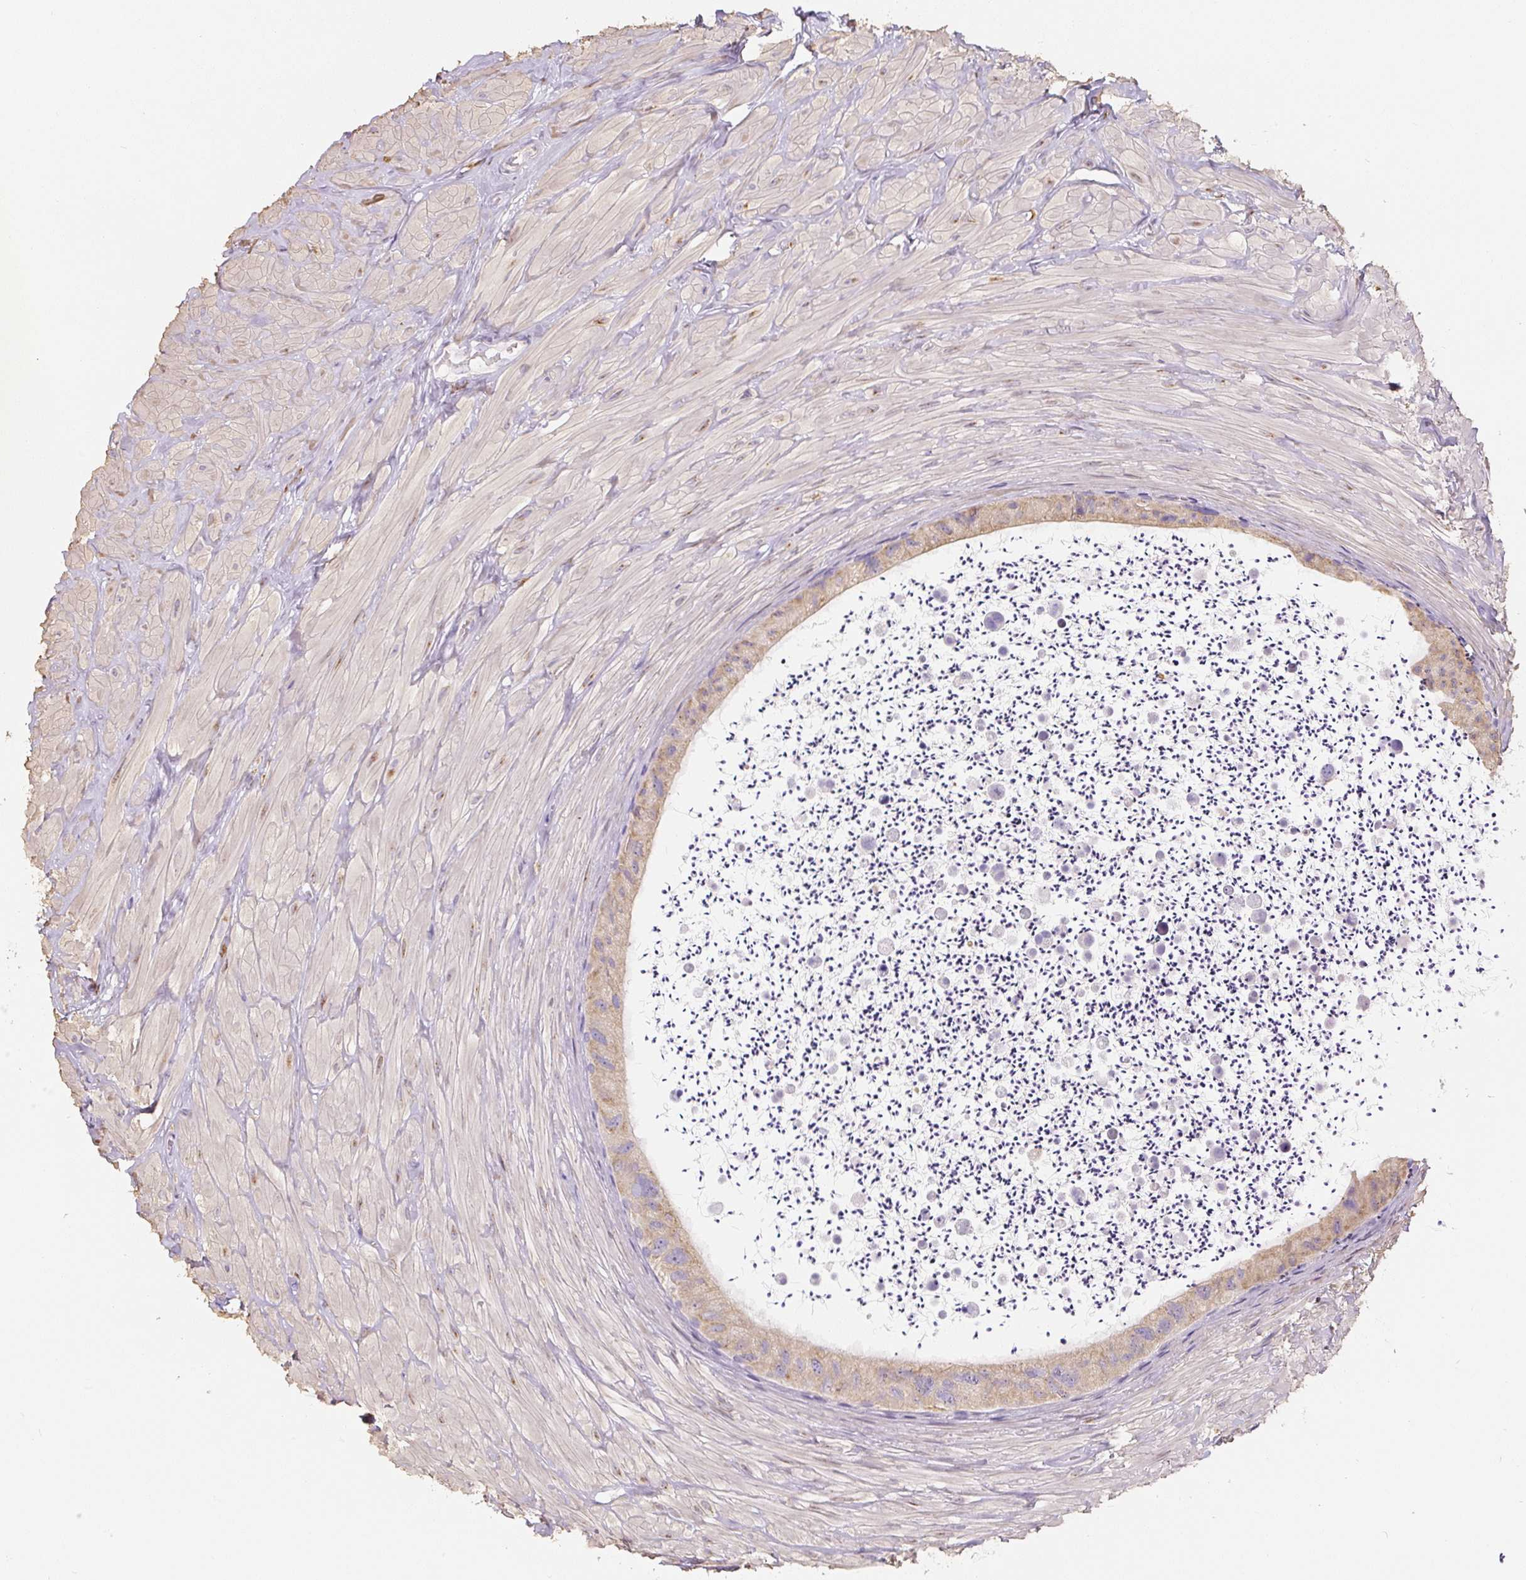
{"staining": {"intensity": "moderate", "quantity": "25%-75%", "location": "cytoplasmic/membranous"}, "tissue": "epididymis", "cell_type": "Glandular cells", "image_type": "normal", "snomed": [{"axis": "morphology", "description": "Normal tissue, NOS"}, {"axis": "topography", "description": "Epididymis"}, {"axis": "topography", "description": "Peripheral nerve tissue"}], "caption": "Moderate cytoplasmic/membranous expression is identified in approximately 25%-75% of glandular cells in unremarkable epididymis.", "gene": "PWWP3B", "patient": {"sex": "male", "age": 32}}